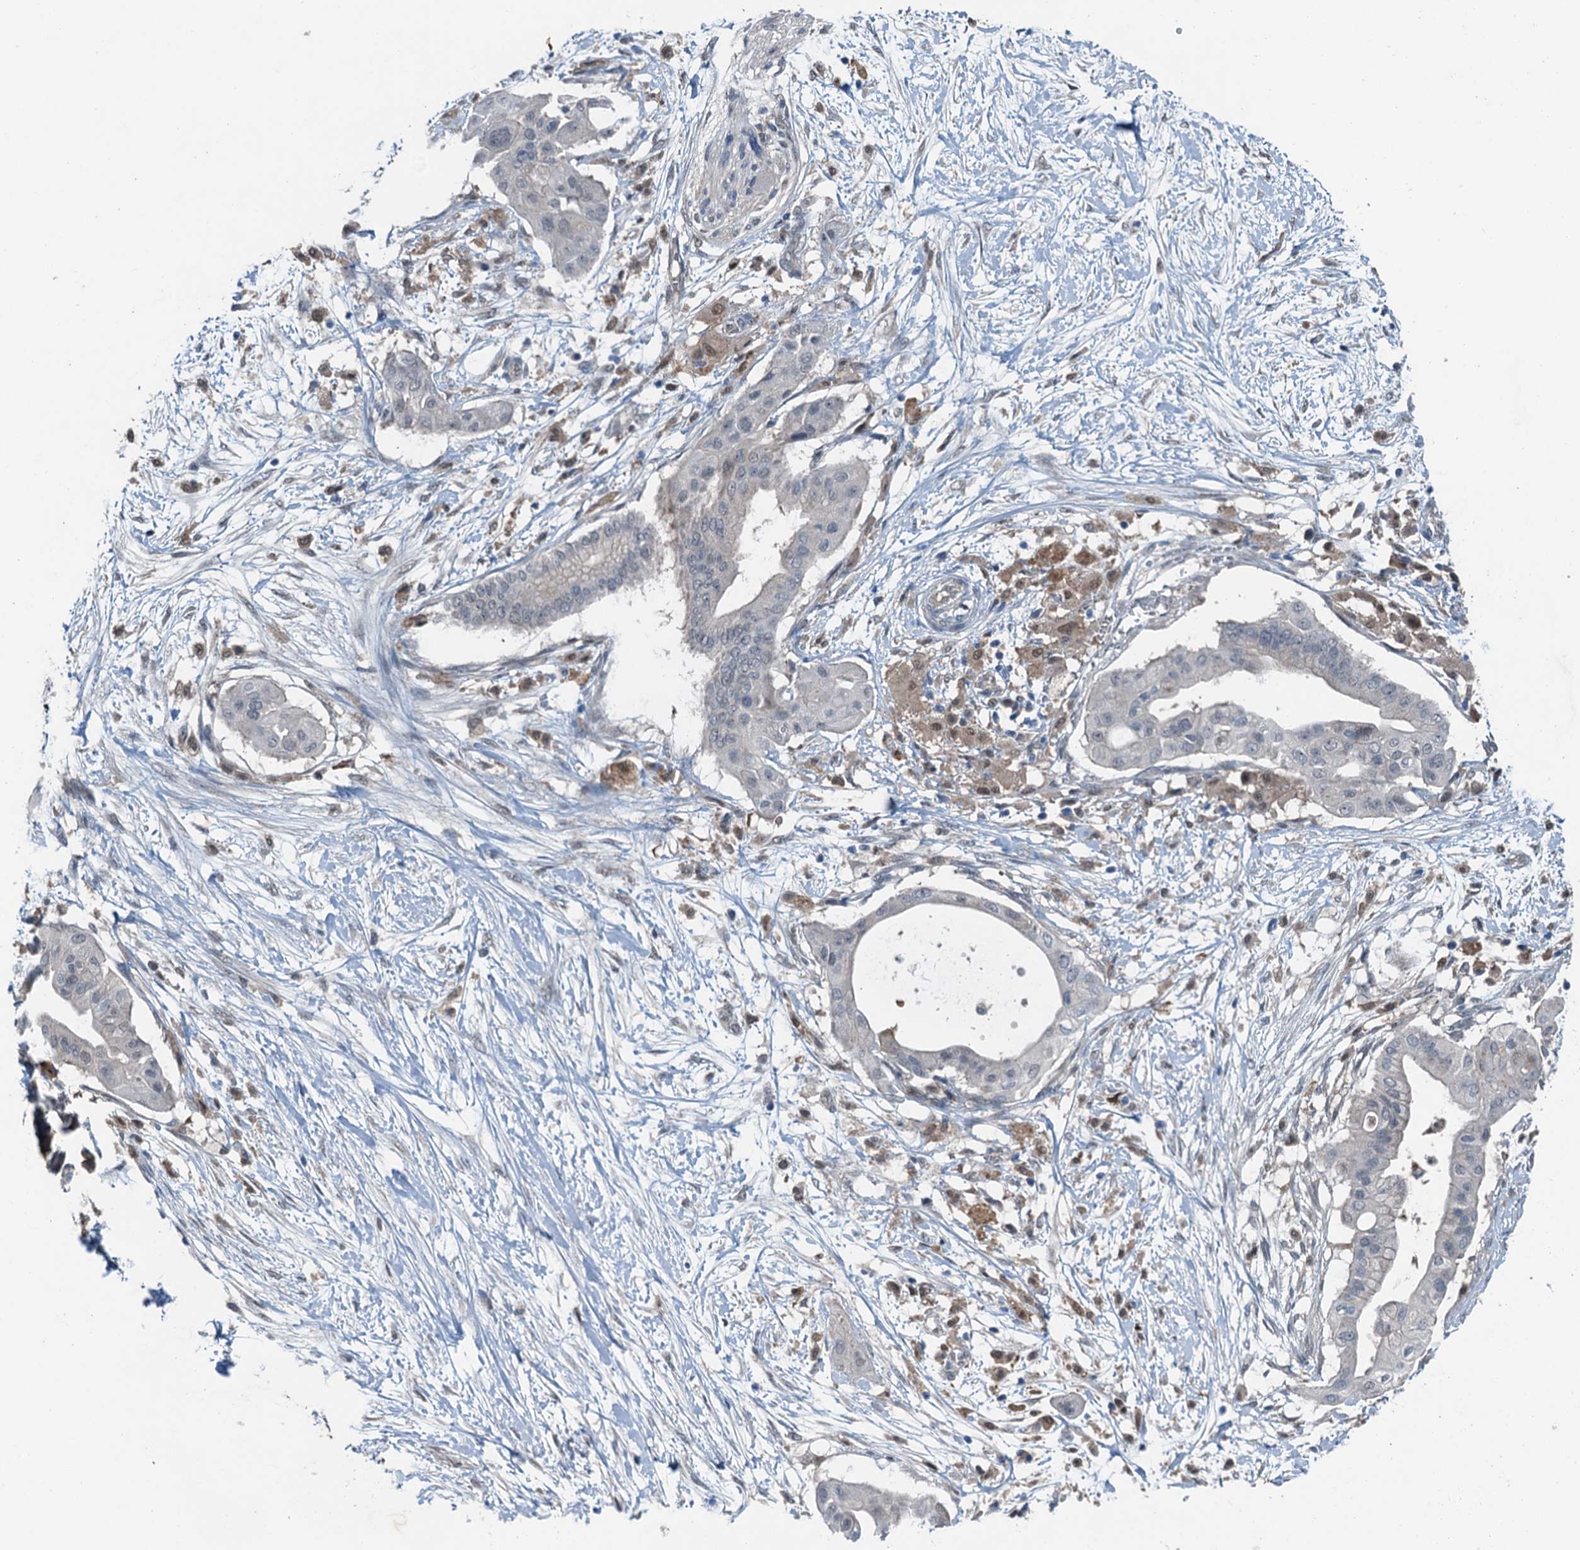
{"staining": {"intensity": "negative", "quantity": "none", "location": "none"}, "tissue": "pancreatic cancer", "cell_type": "Tumor cells", "image_type": "cancer", "snomed": [{"axis": "morphology", "description": "Adenocarcinoma, NOS"}, {"axis": "topography", "description": "Pancreas"}], "caption": "Protein analysis of pancreatic cancer reveals no significant expression in tumor cells.", "gene": "RNH1", "patient": {"sex": "male", "age": 68}}